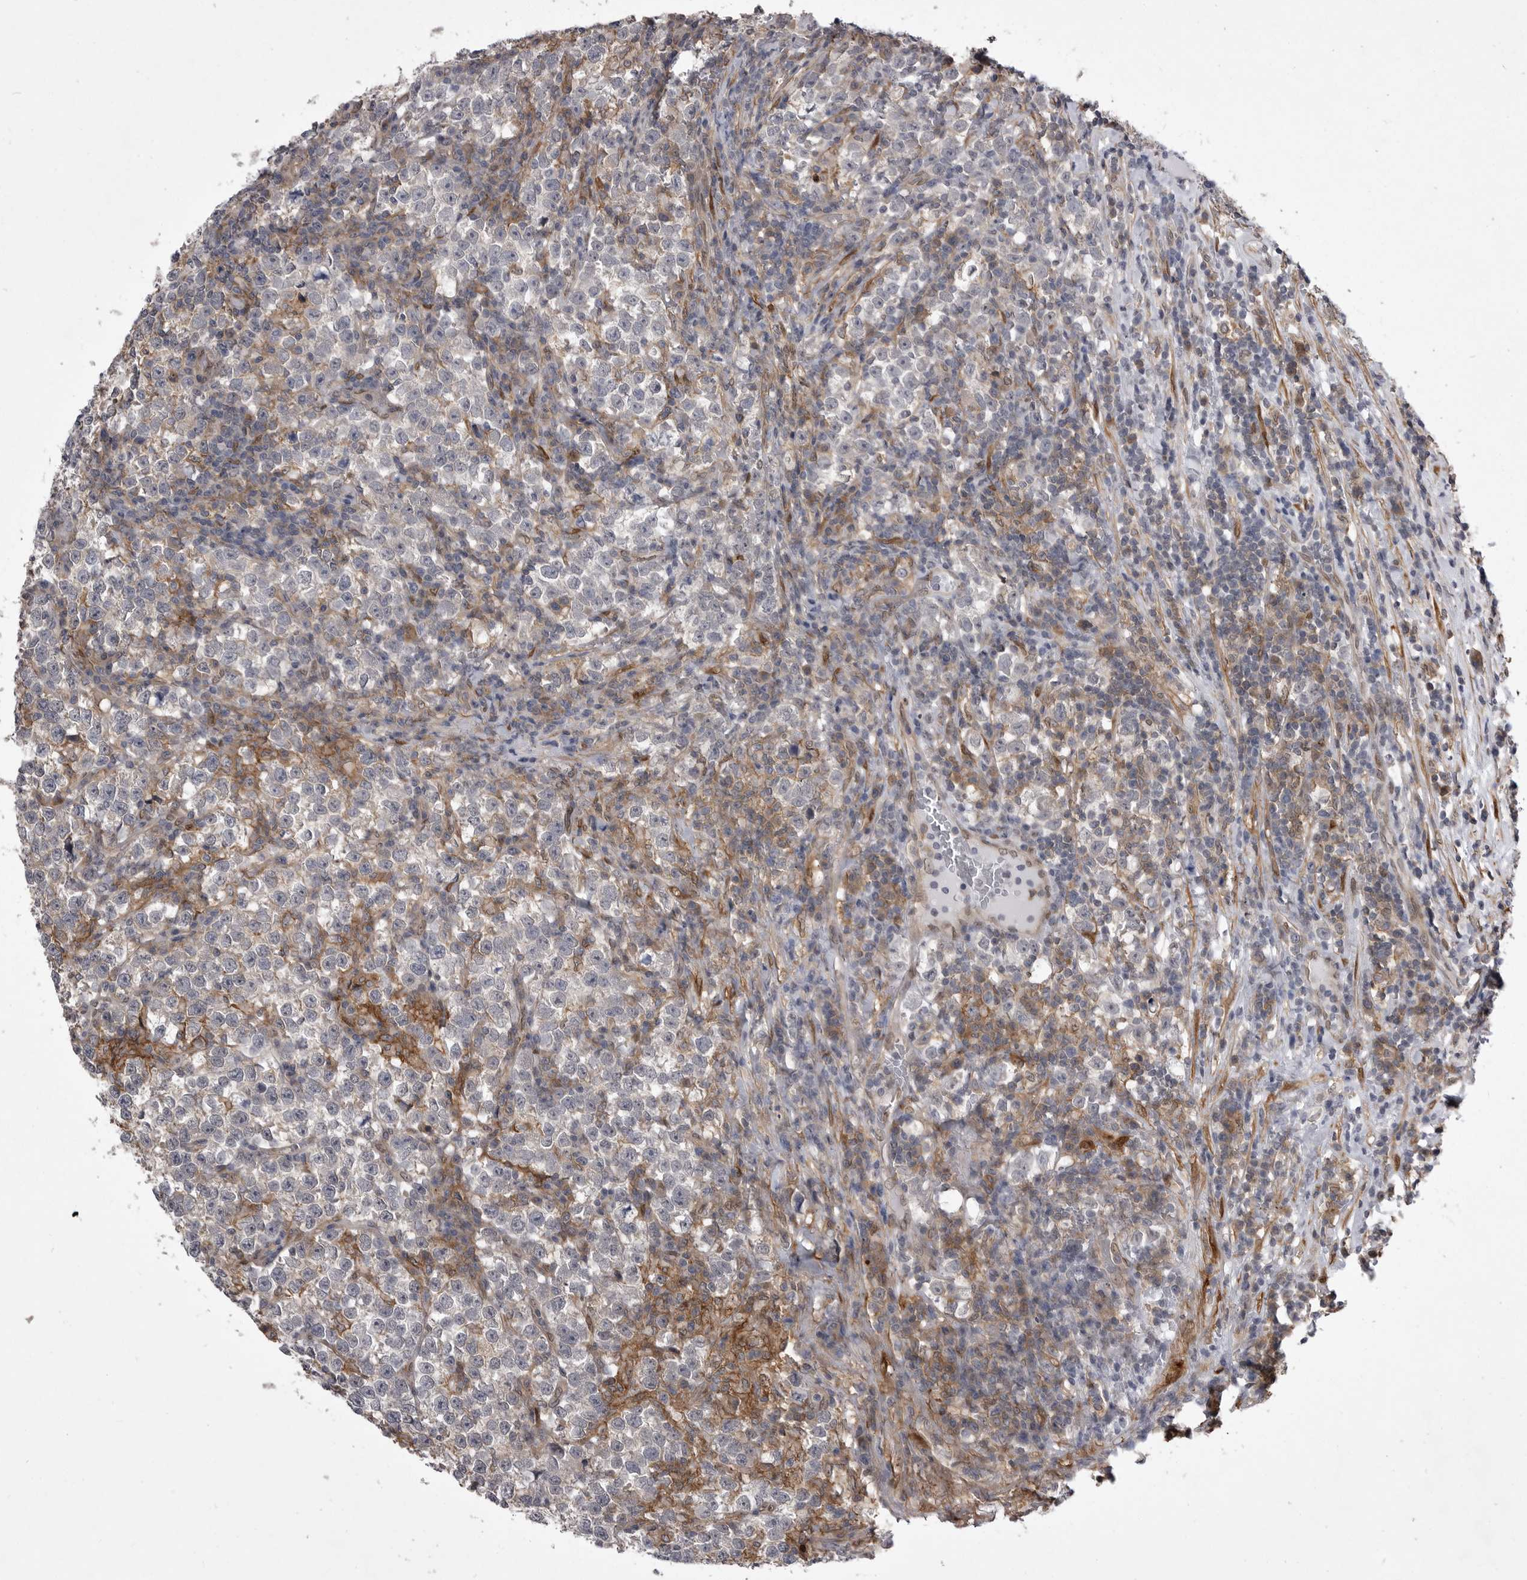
{"staining": {"intensity": "negative", "quantity": "none", "location": "none"}, "tissue": "testis cancer", "cell_type": "Tumor cells", "image_type": "cancer", "snomed": [{"axis": "morphology", "description": "Normal tissue, NOS"}, {"axis": "morphology", "description": "Seminoma, NOS"}, {"axis": "topography", "description": "Testis"}], "caption": "Testis cancer (seminoma) was stained to show a protein in brown. There is no significant expression in tumor cells. Brightfield microscopy of IHC stained with DAB (3,3'-diaminobenzidine) (brown) and hematoxylin (blue), captured at high magnification.", "gene": "ABL1", "patient": {"sex": "male", "age": 43}}